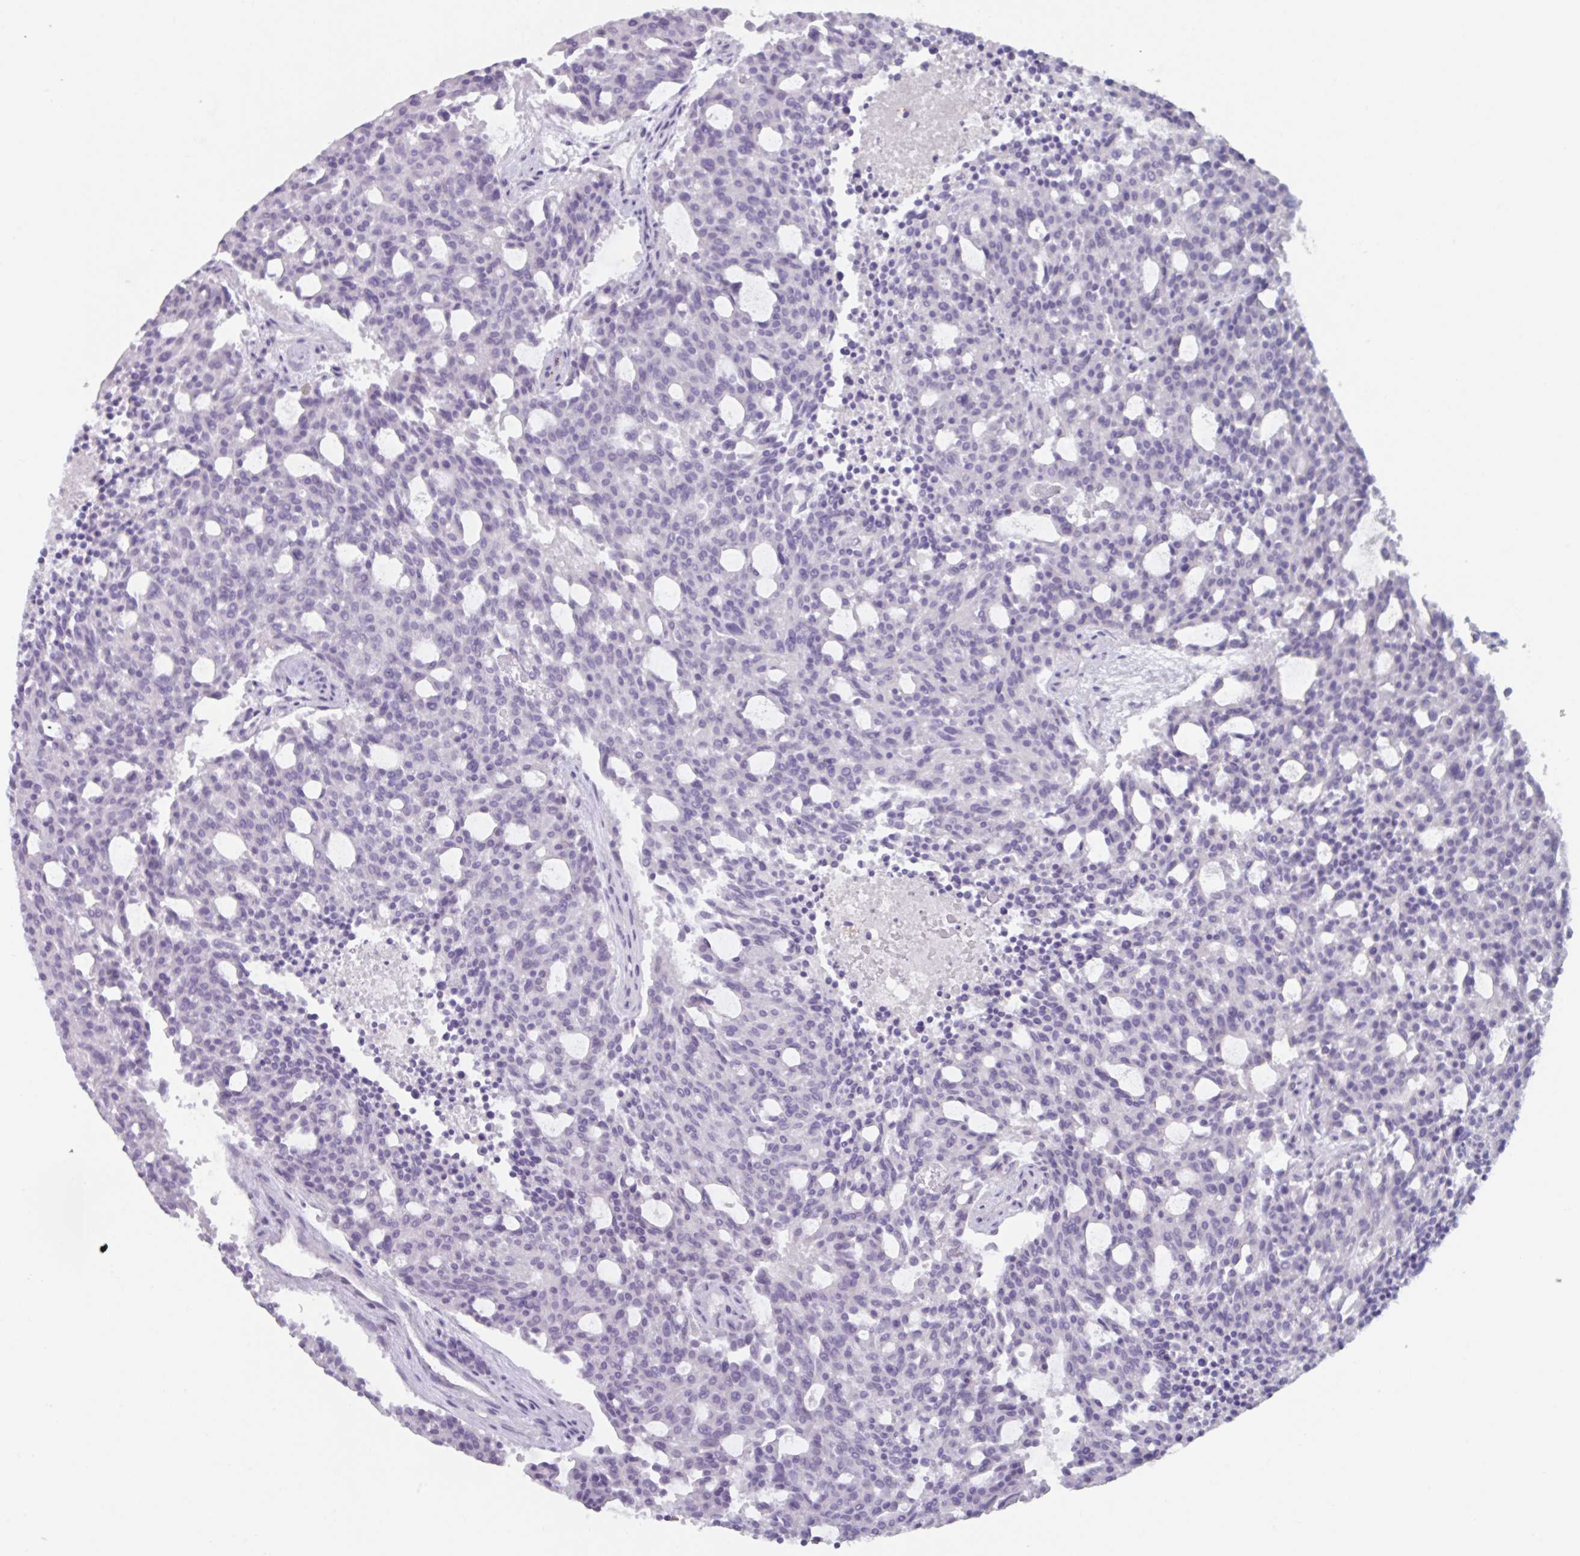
{"staining": {"intensity": "negative", "quantity": "none", "location": "none"}, "tissue": "carcinoid", "cell_type": "Tumor cells", "image_type": "cancer", "snomed": [{"axis": "morphology", "description": "Carcinoid, malignant, NOS"}, {"axis": "topography", "description": "Pancreas"}], "caption": "This is an immunohistochemistry histopathology image of carcinoid (malignant). There is no expression in tumor cells.", "gene": "OR2T10", "patient": {"sex": "female", "age": 54}}